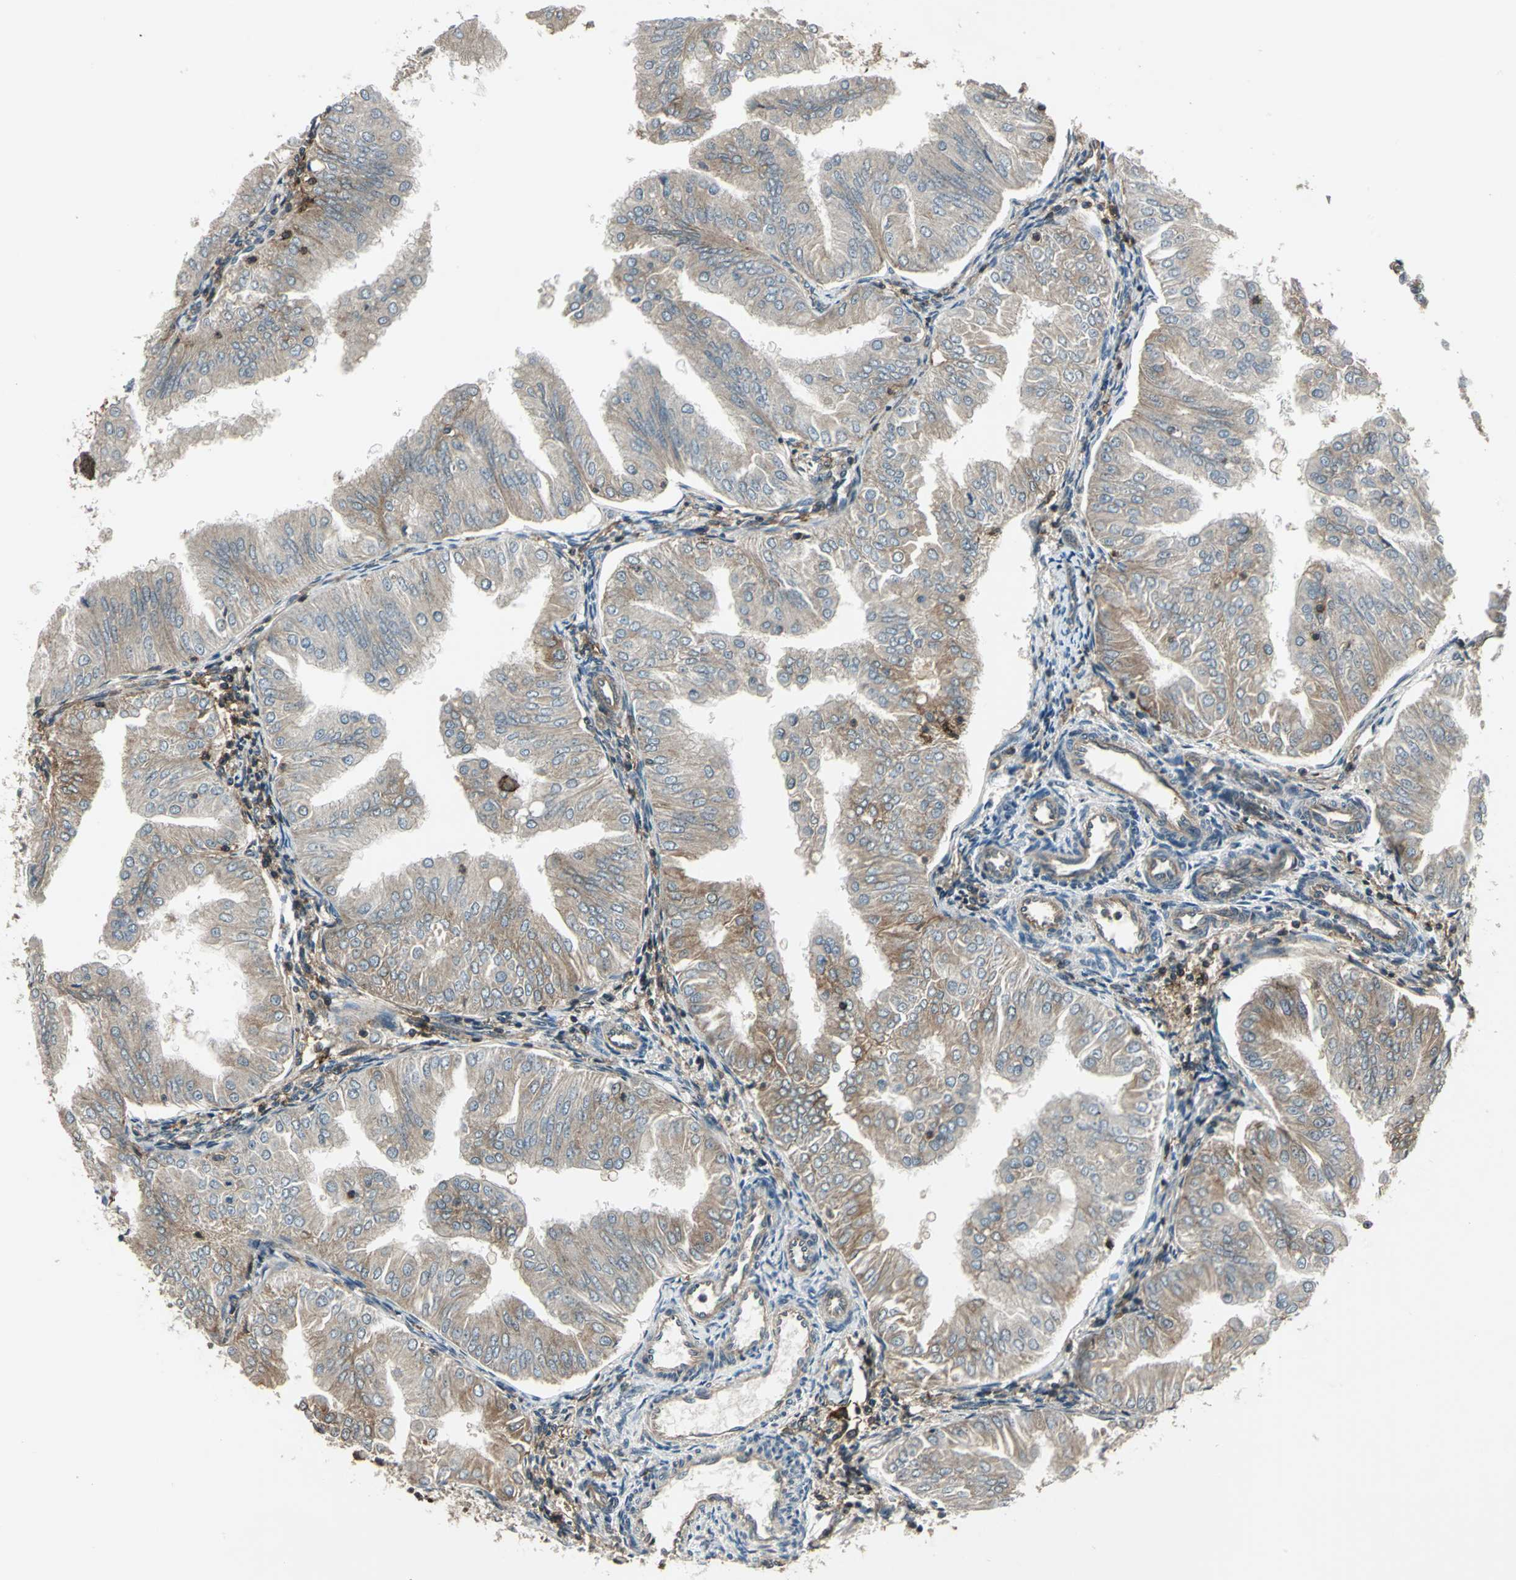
{"staining": {"intensity": "weak", "quantity": ">75%", "location": "cytoplasmic/membranous"}, "tissue": "endometrial cancer", "cell_type": "Tumor cells", "image_type": "cancer", "snomed": [{"axis": "morphology", "description": "Adenocarcinoma, NOS"}, {"axis": "topography", "description": "Endometrium"}], "caption": "Immunohistochemistry (IHC) staining of adenocarcinoma (endometrial), which demonstrates low levels of weak cytoplasmic/membranous expression in approximately >75% of tumor cells indicating weak cytoplasmic/membranous protein positivity. The staining was performed using DAB (brown) for protein detection and nuclei were counterstained in hematoxylin (blue).", "gene": "NR2C2", "patient": {"sex": "female", "age": 53}}